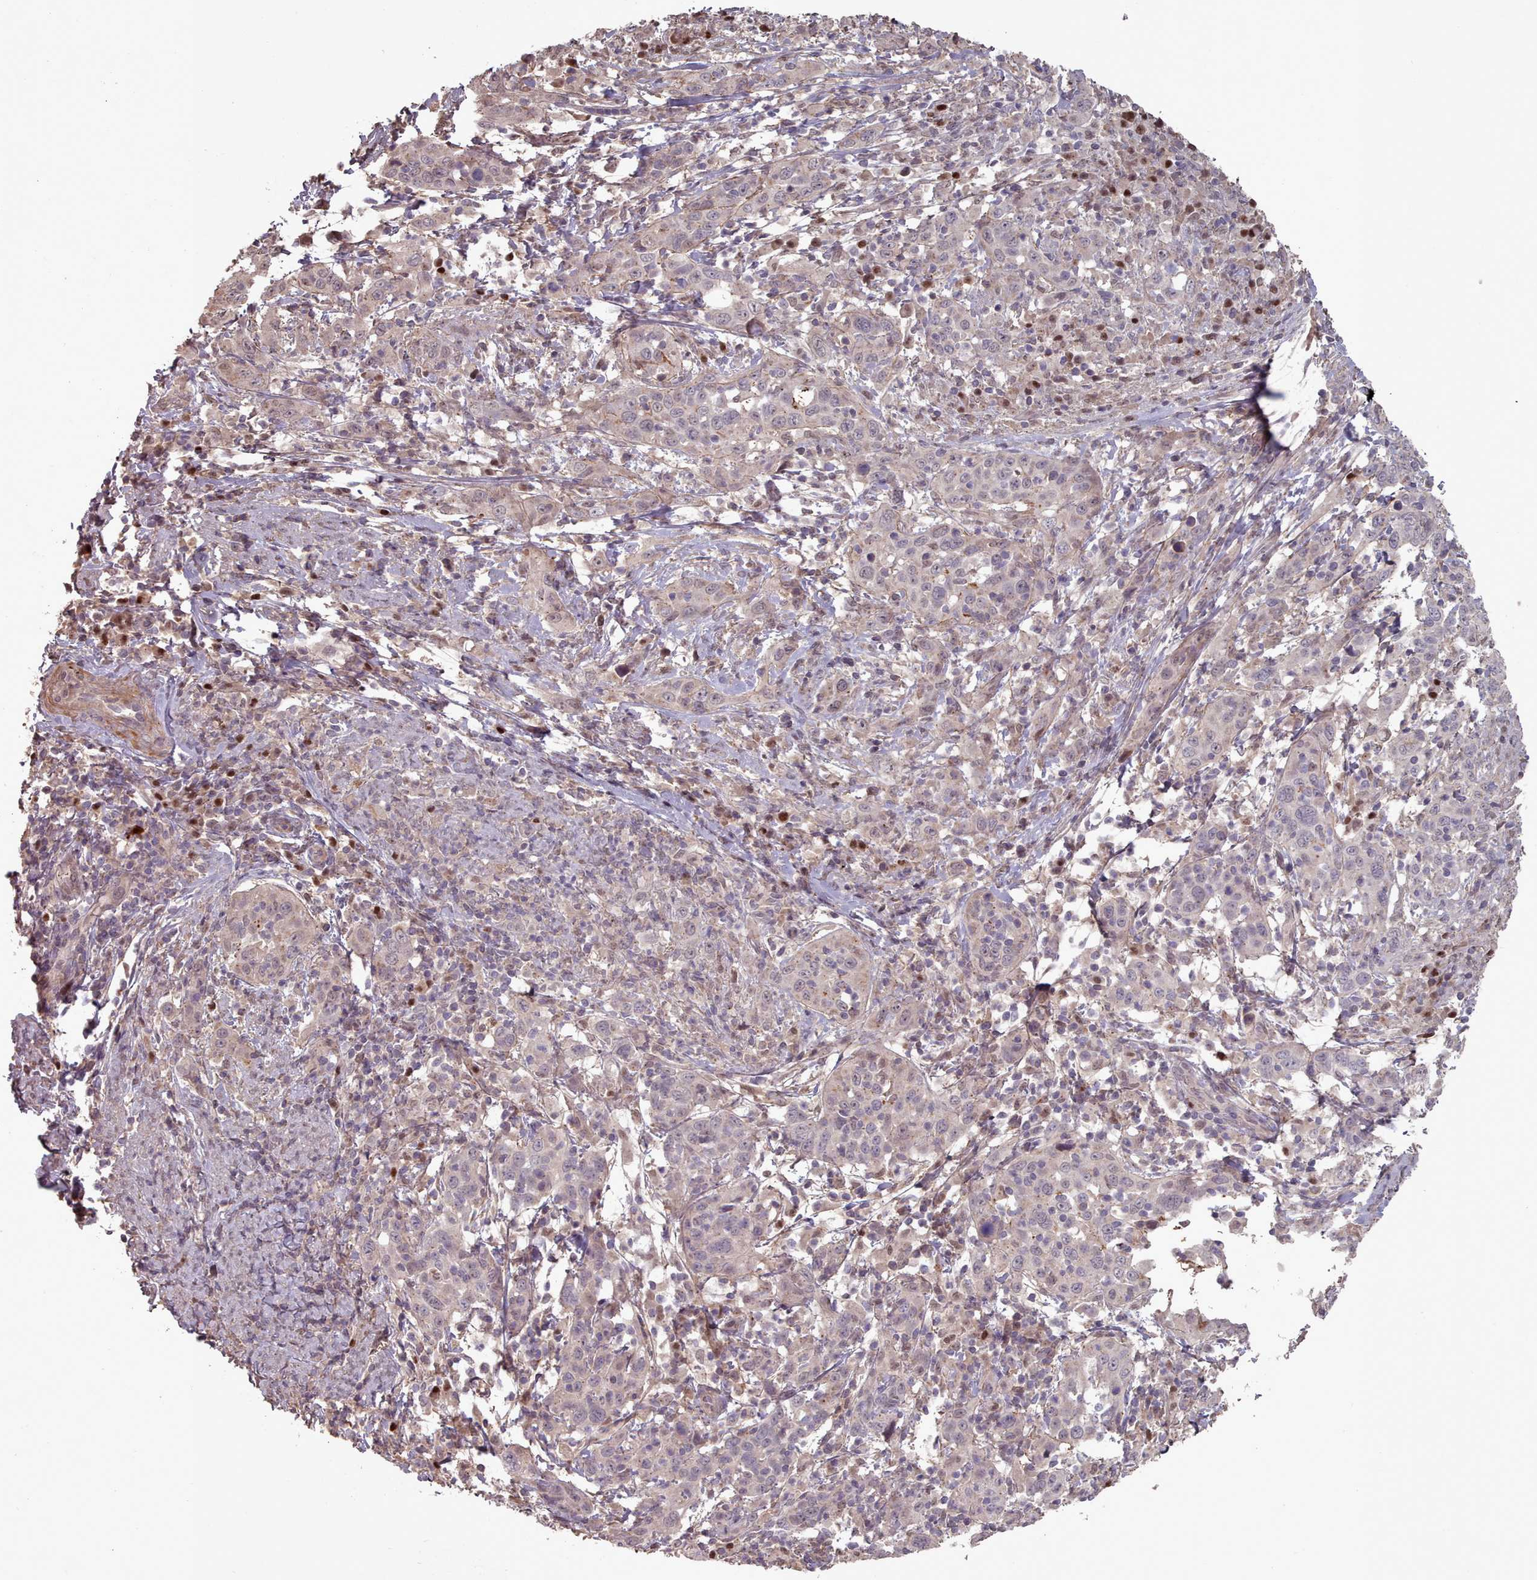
{"staining": {"intensity": "negative", "quantity": "none", "location": "none"}, "tissue": "cervical cancer", "cell_type": "Tumor cells", "image_type": "cancer", "snomed": [{"axis": "morphology", "description": "Squamous cell carcinoma, NOS"}, {"axis": "topography", "description": "Cervix"}], "caption": "This is an immunohistochemistry histopathology image of squamous cell carcinoma (cervical). There is no staining in tumor cells.", "gene": "ERCC6L", "patient": {"sex": "female", "age": 46}}